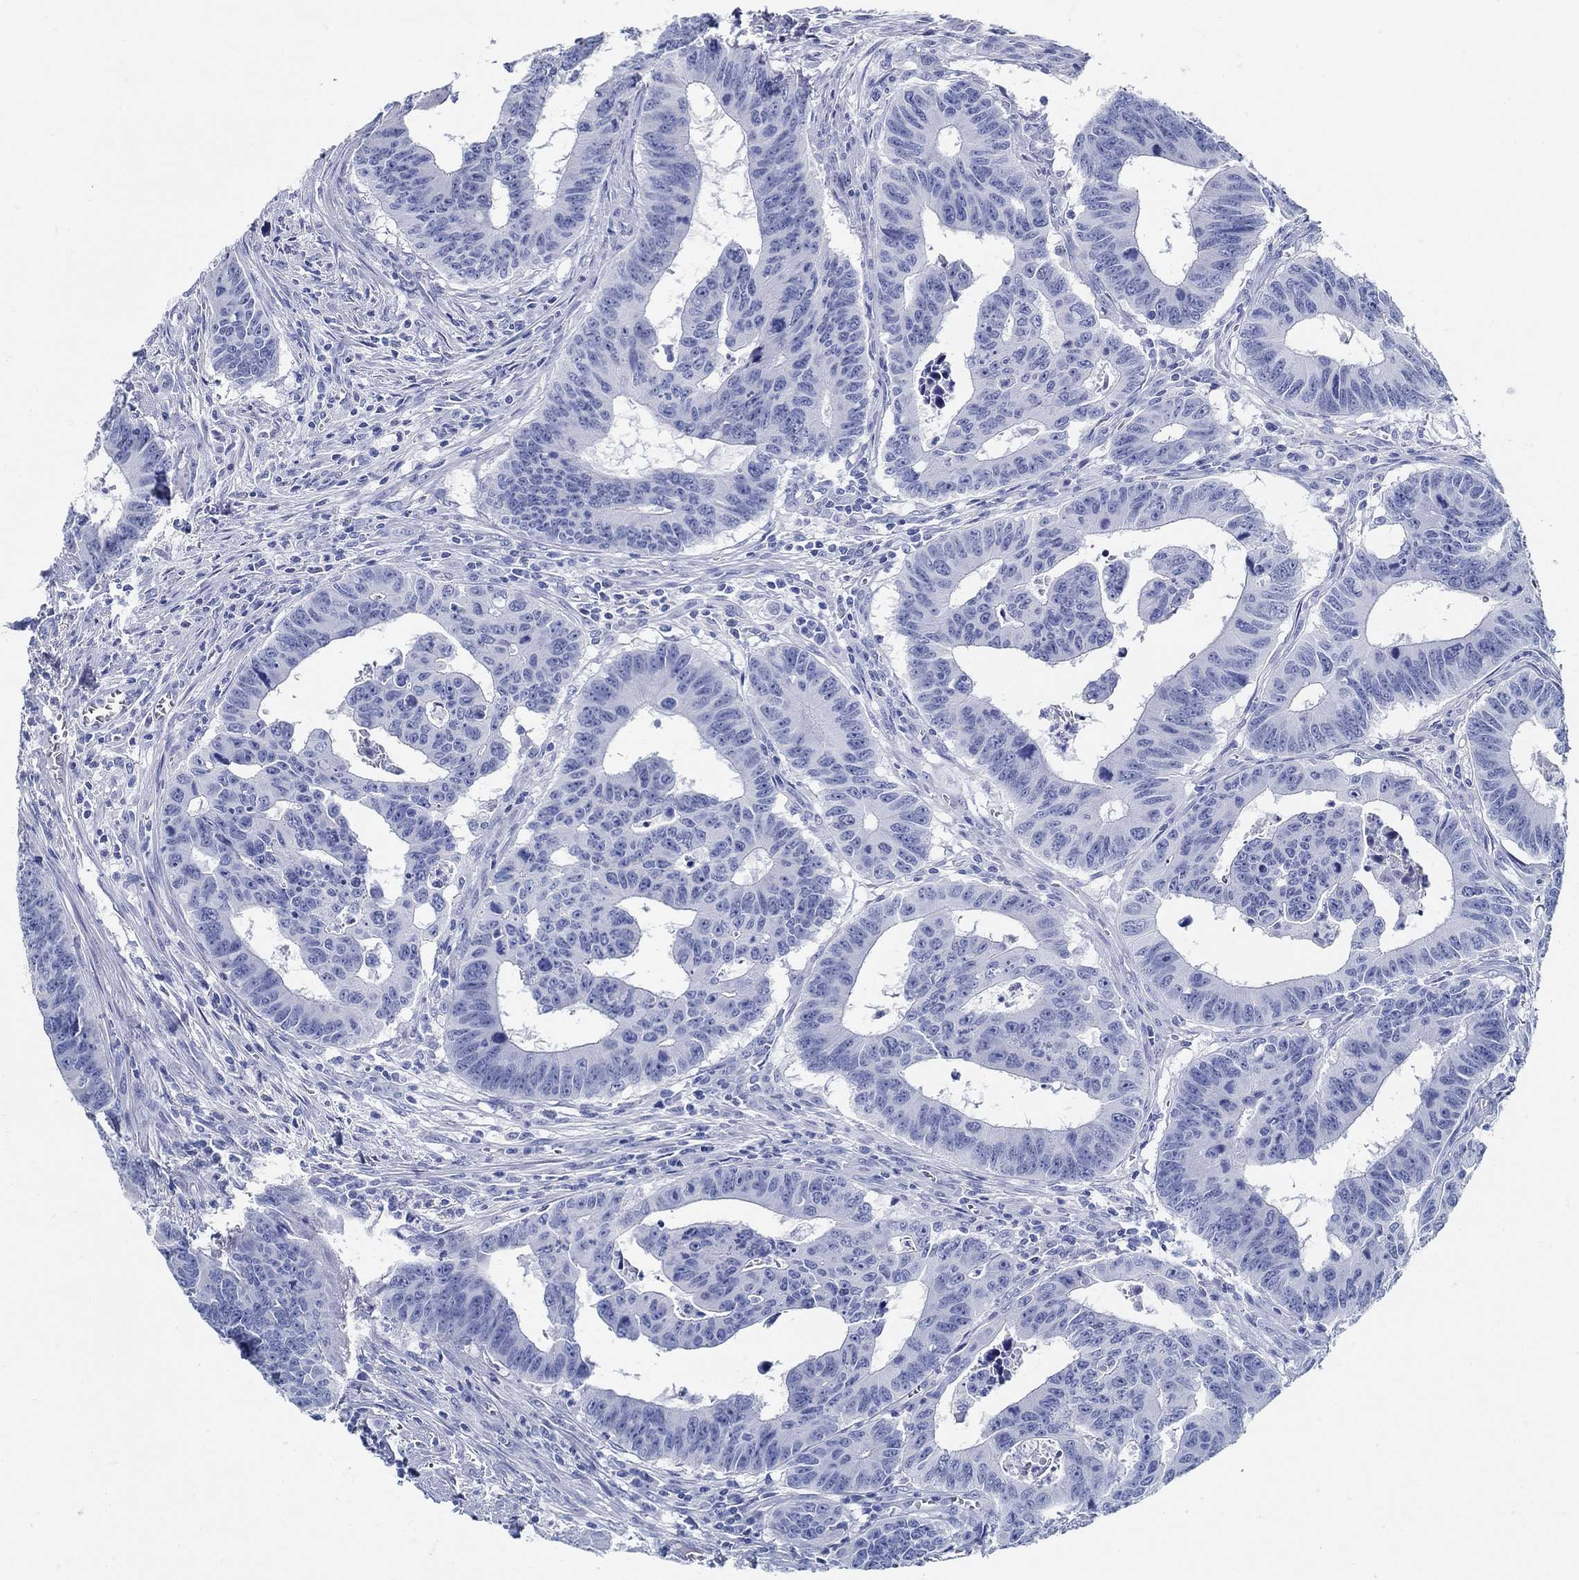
{"staining": {"intensity": "negative", "quantity": "none", "location": "none"}, "tissue": "colorectal cancer", "cell_type": "Tumor cells", "image_type": "cancer", "snomed": [{"axis": "morphology", "description": "Adenocarcinoma, NOS"}, {"axis": "topography", "description": "Appendix"}, {"axis": "topography", "description": "Colon"}, {"axis": "topography", "description": "Cecum"}, {"axis": "topography", "description": "Colon asc"}], "caption": "IHC of adenocarcinoma (colorectal) exhibits no staining in tumor cells. The staining is performed using DAB brown chromogen with nuclei counter-stained in using hematoxylin.", "gene": "SLC45A1", "patient": {"sex": "female", "age": 85}}